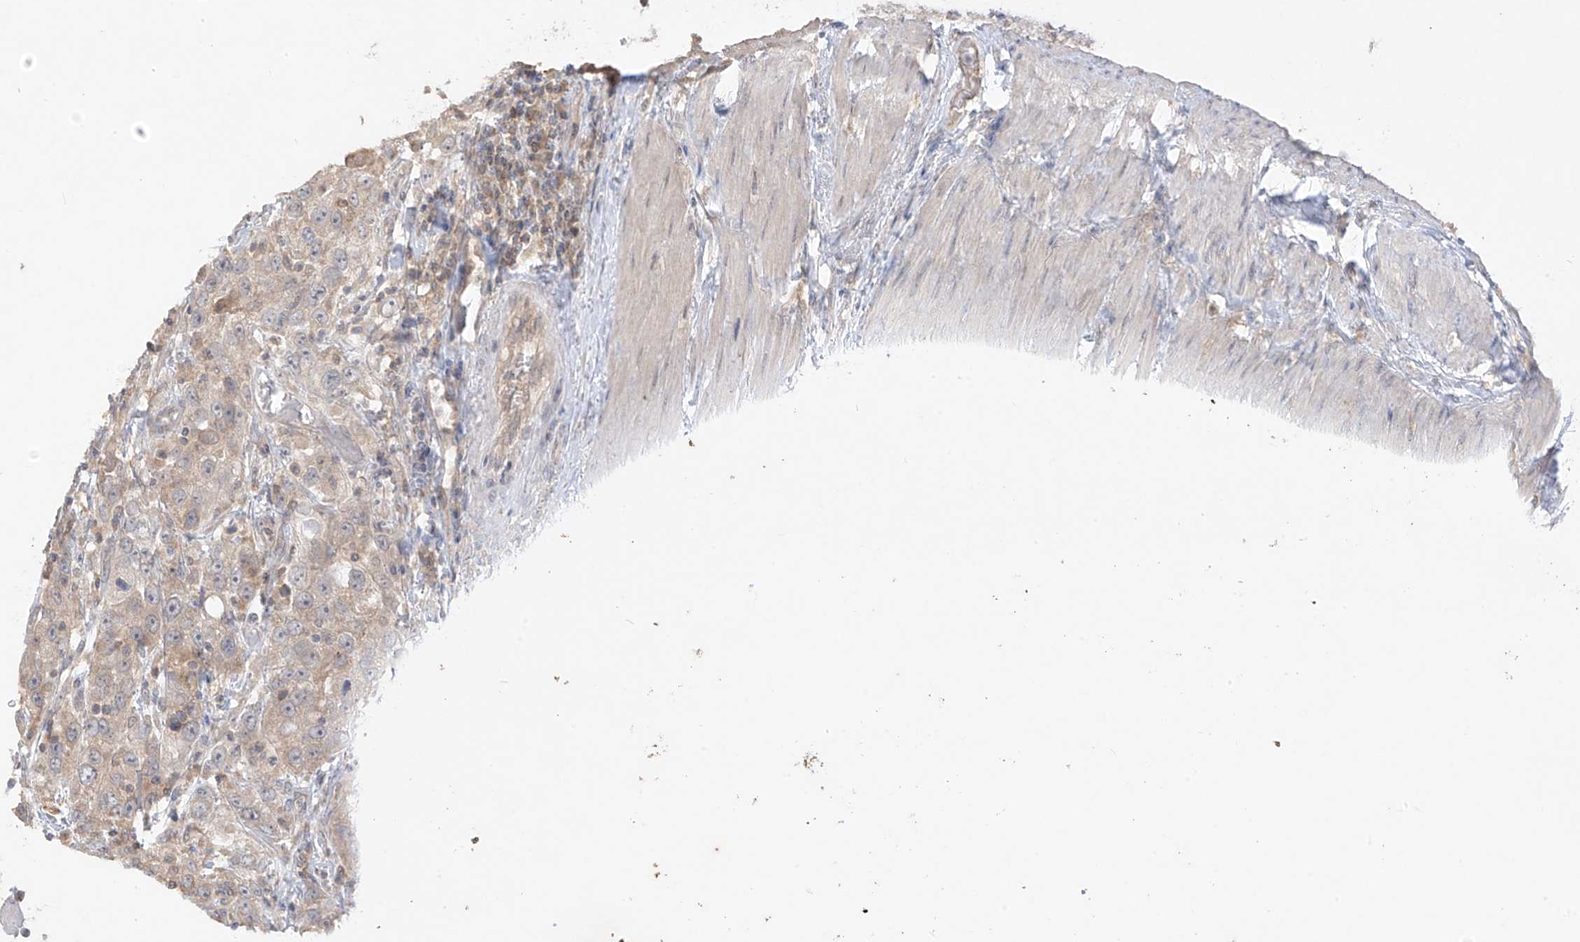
{"staining": {"intensity": "negative", "quantity": "none", "location": "none"}, "tissue": "urothelial cancer", "cell_type": "Tumor cells", "image_type": "cancer", "snomed": [{"axis": "morphology", "description": "Urothelial carcinoma, High grade"}, {"axis": "topography", "description": "Urinary bladder"}], "caption": "This is an IHC histopathology image of high-grade urothelial carcinoma. There is no expression in tumor cells.", "gene": "ANGEL2", "patient": {"sex": "female", "age": 80}}